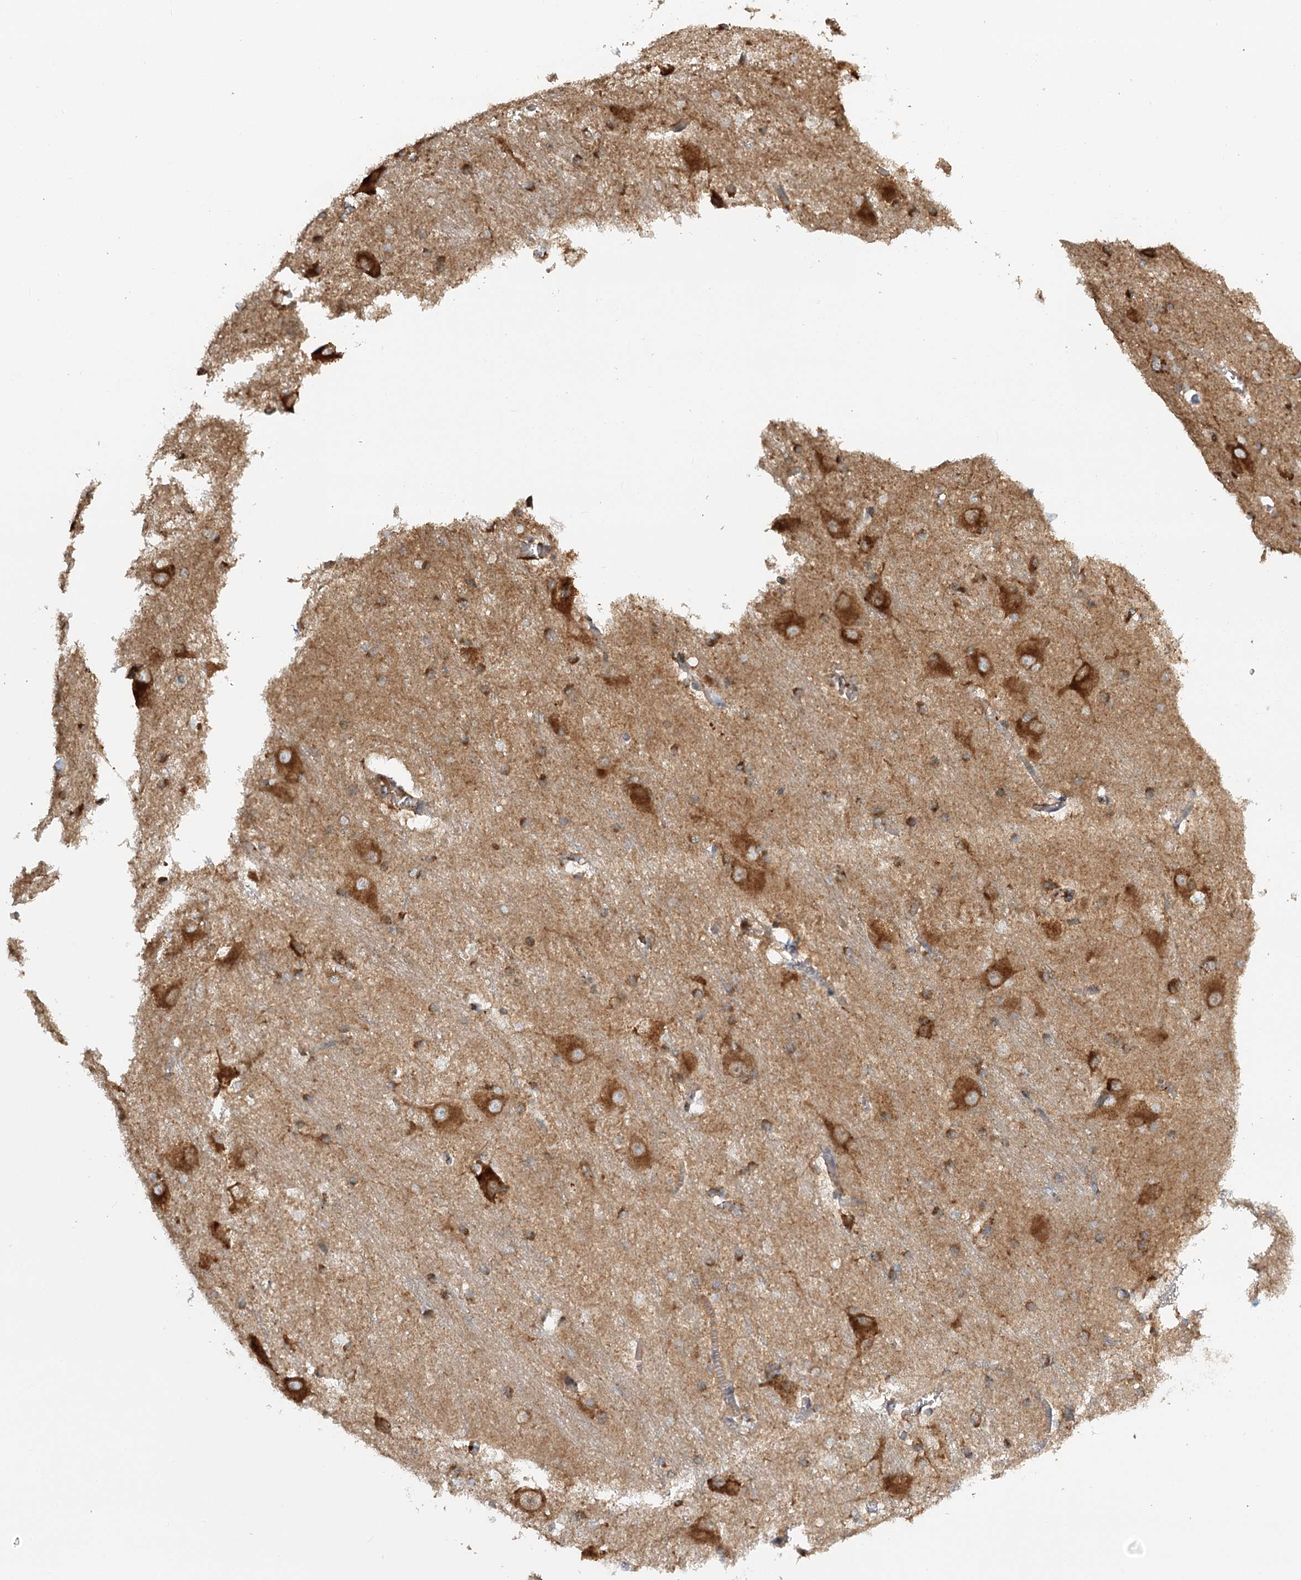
{"staining": {"intensity": "moderate", "quantity": "<25%", "location": "cytoplasmic/membranous"}, "tissue": "caudate", "cell_type": "Glial cells", "image_type": "normal", "snomed": [{"axis": "morphology", "description": "Normal tissue, NOS"}, {"axis": "topography", "description": "Lateral ventricle wall"}], "caption": "Protein staining of unremarkable caudate reveals moderate cytoplasmic/membranous staining in about <25% of glial cells. Immunohistochemistry (ihc) stains the protein of interest in brown and the nuclei are stained blue.", "gene": "TAS1R1", "patient": {"sex": "male", "age": 37}}